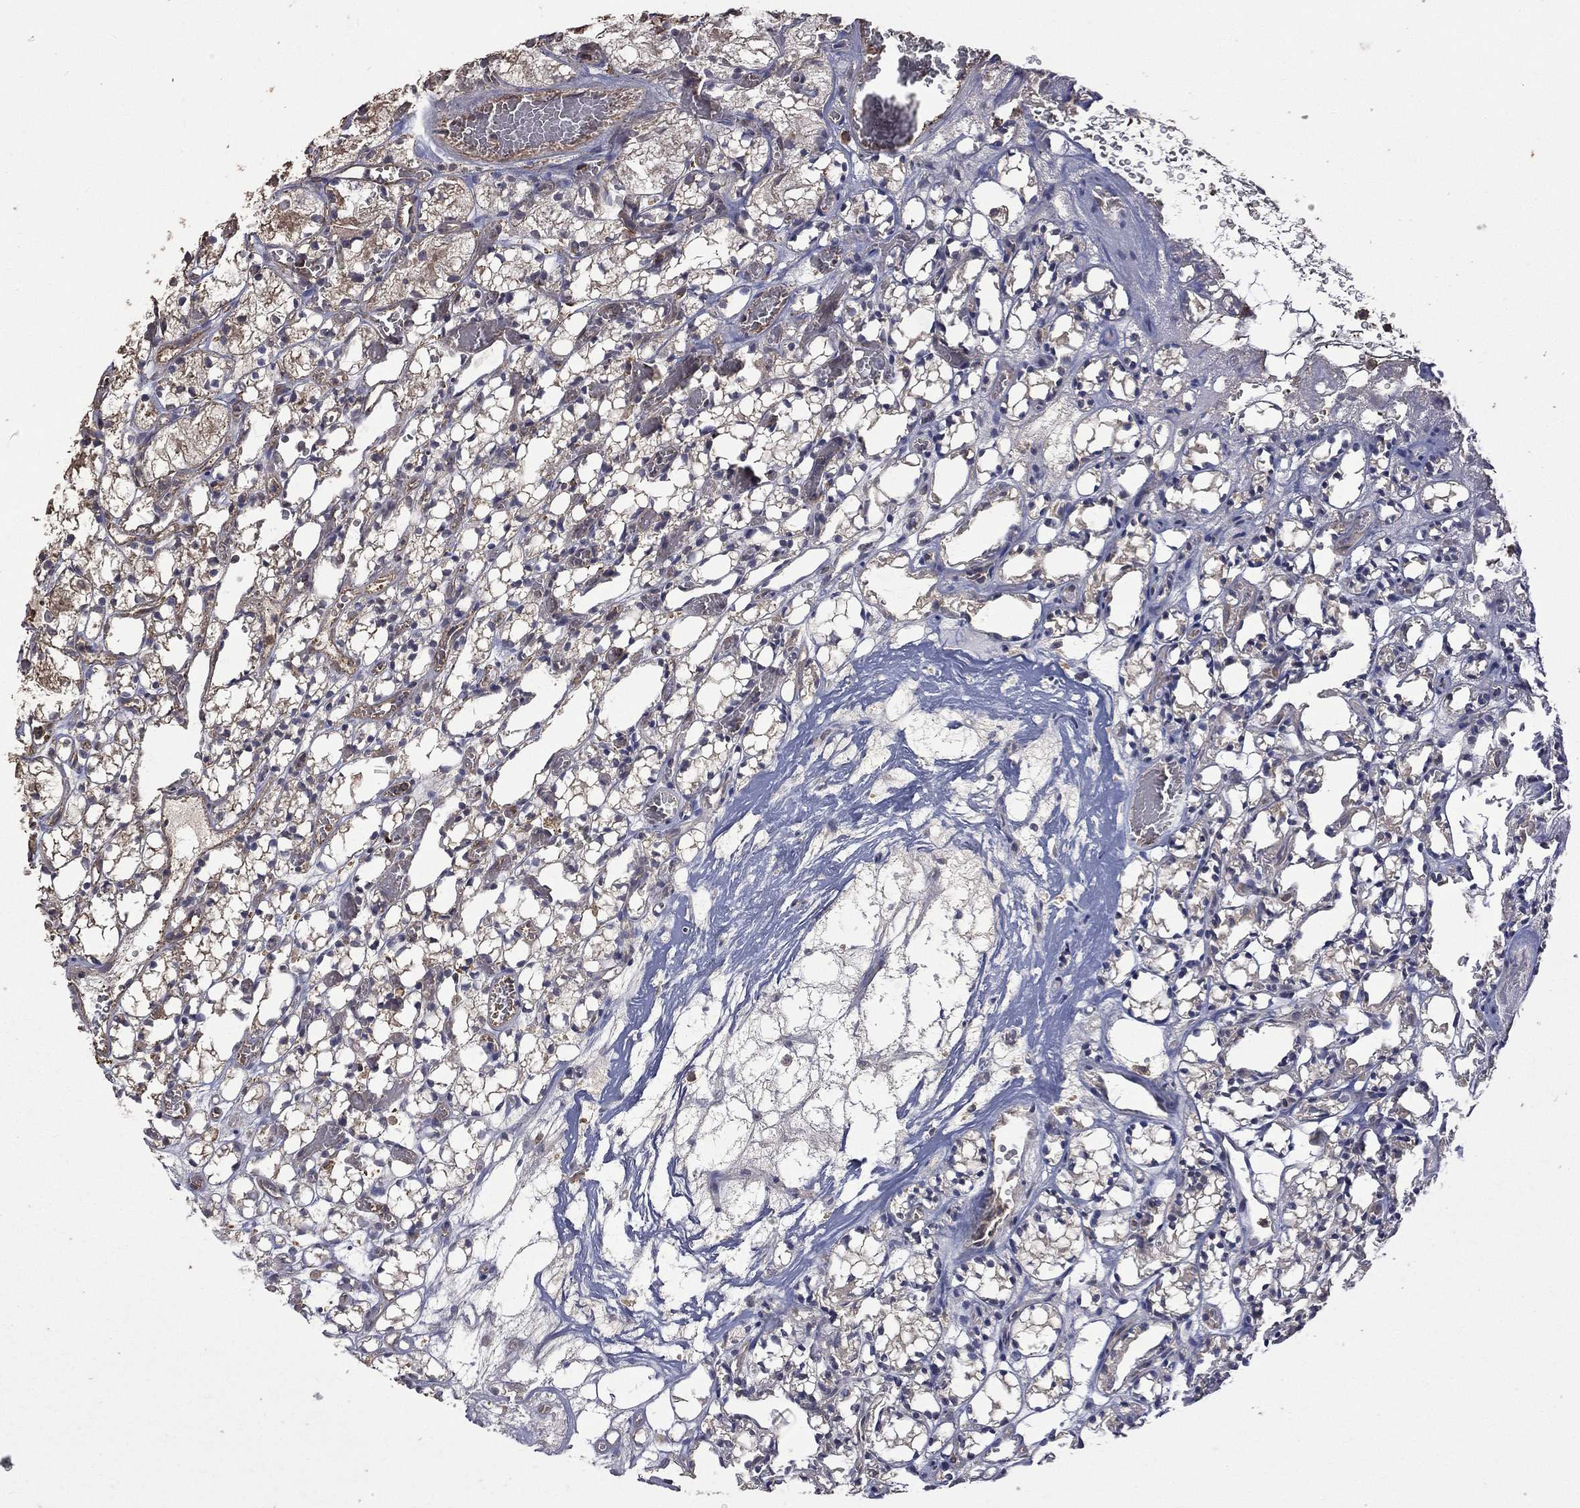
{"staining": {"intensity": "negative", "quantity": "none", "location": "none"}, "tissue": "renal cancer", "cell_type": "Tumor cells", "image_type": "cancer", "snomed": [{"axis": "morphology", "description": "Adenocarcinoma, NOS"}, {"axis": "topography", "description": "Kidney"}], "caption": "The IHC image has no significant positivity in tumor cells of renal adenocarcinoma tissue.", "gene": "METTL27", "patient": {"sex": "female", "age": 69}}